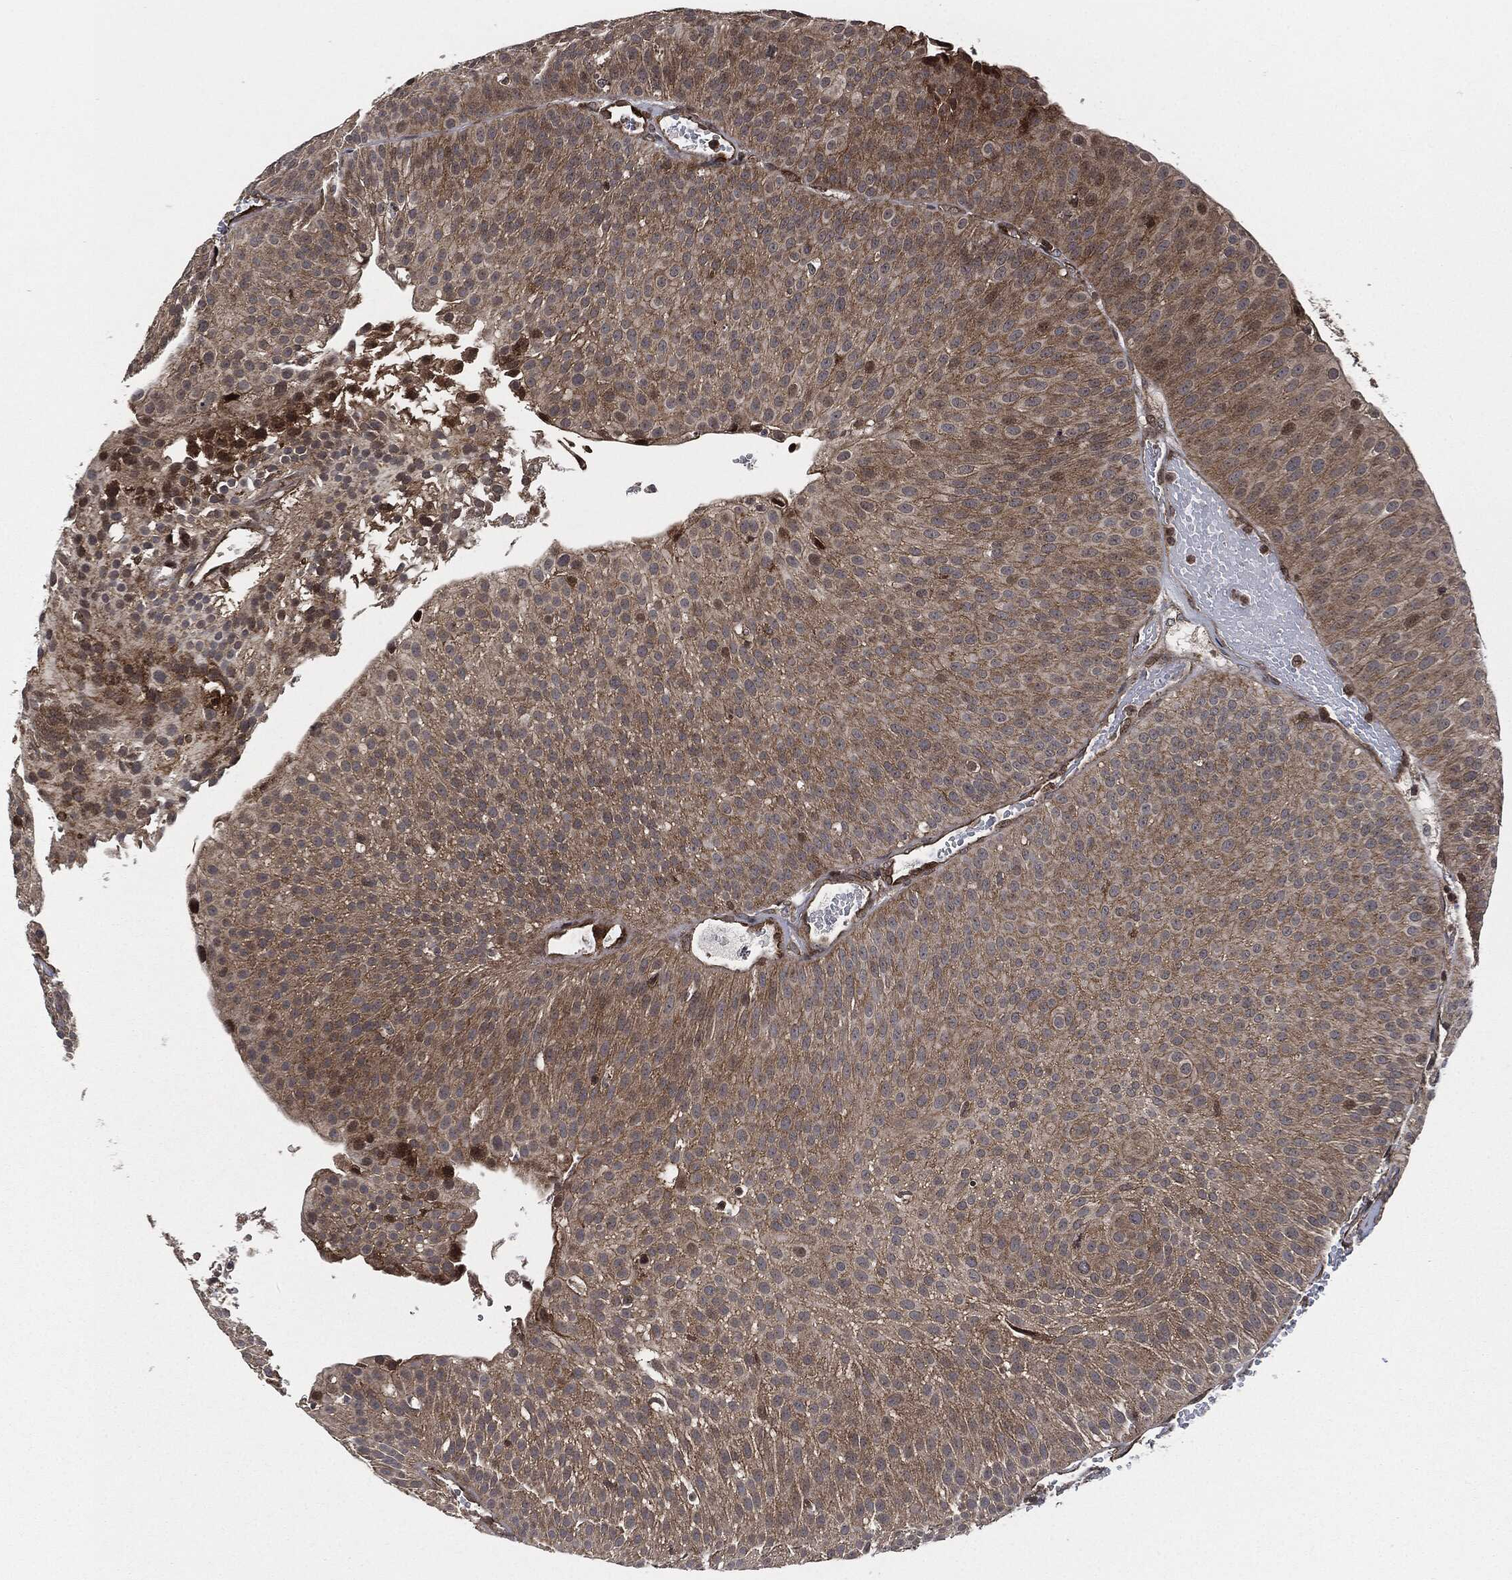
{"staining": {"intensity": "moderate", "quantity": "<25%", "location": "cytoplasmic/membranous"}, "tissue": "urothelial cancer", "cell_type": "Tumor cells", "image_type": "cancer", "snomed": [{"axis": "morphology", "description": "Urothelial carcinoma, Low grade"}, {"axis": "topography", "description": "Urinary bladder"}], "caption": "A photomicrograph of urothelial cancer stained for a protein reveals moderate cytoplasmic/membranous brown staining in tumor cells.", "gene": "HRAS", "patient": {"sex": "male", "age": 65}}